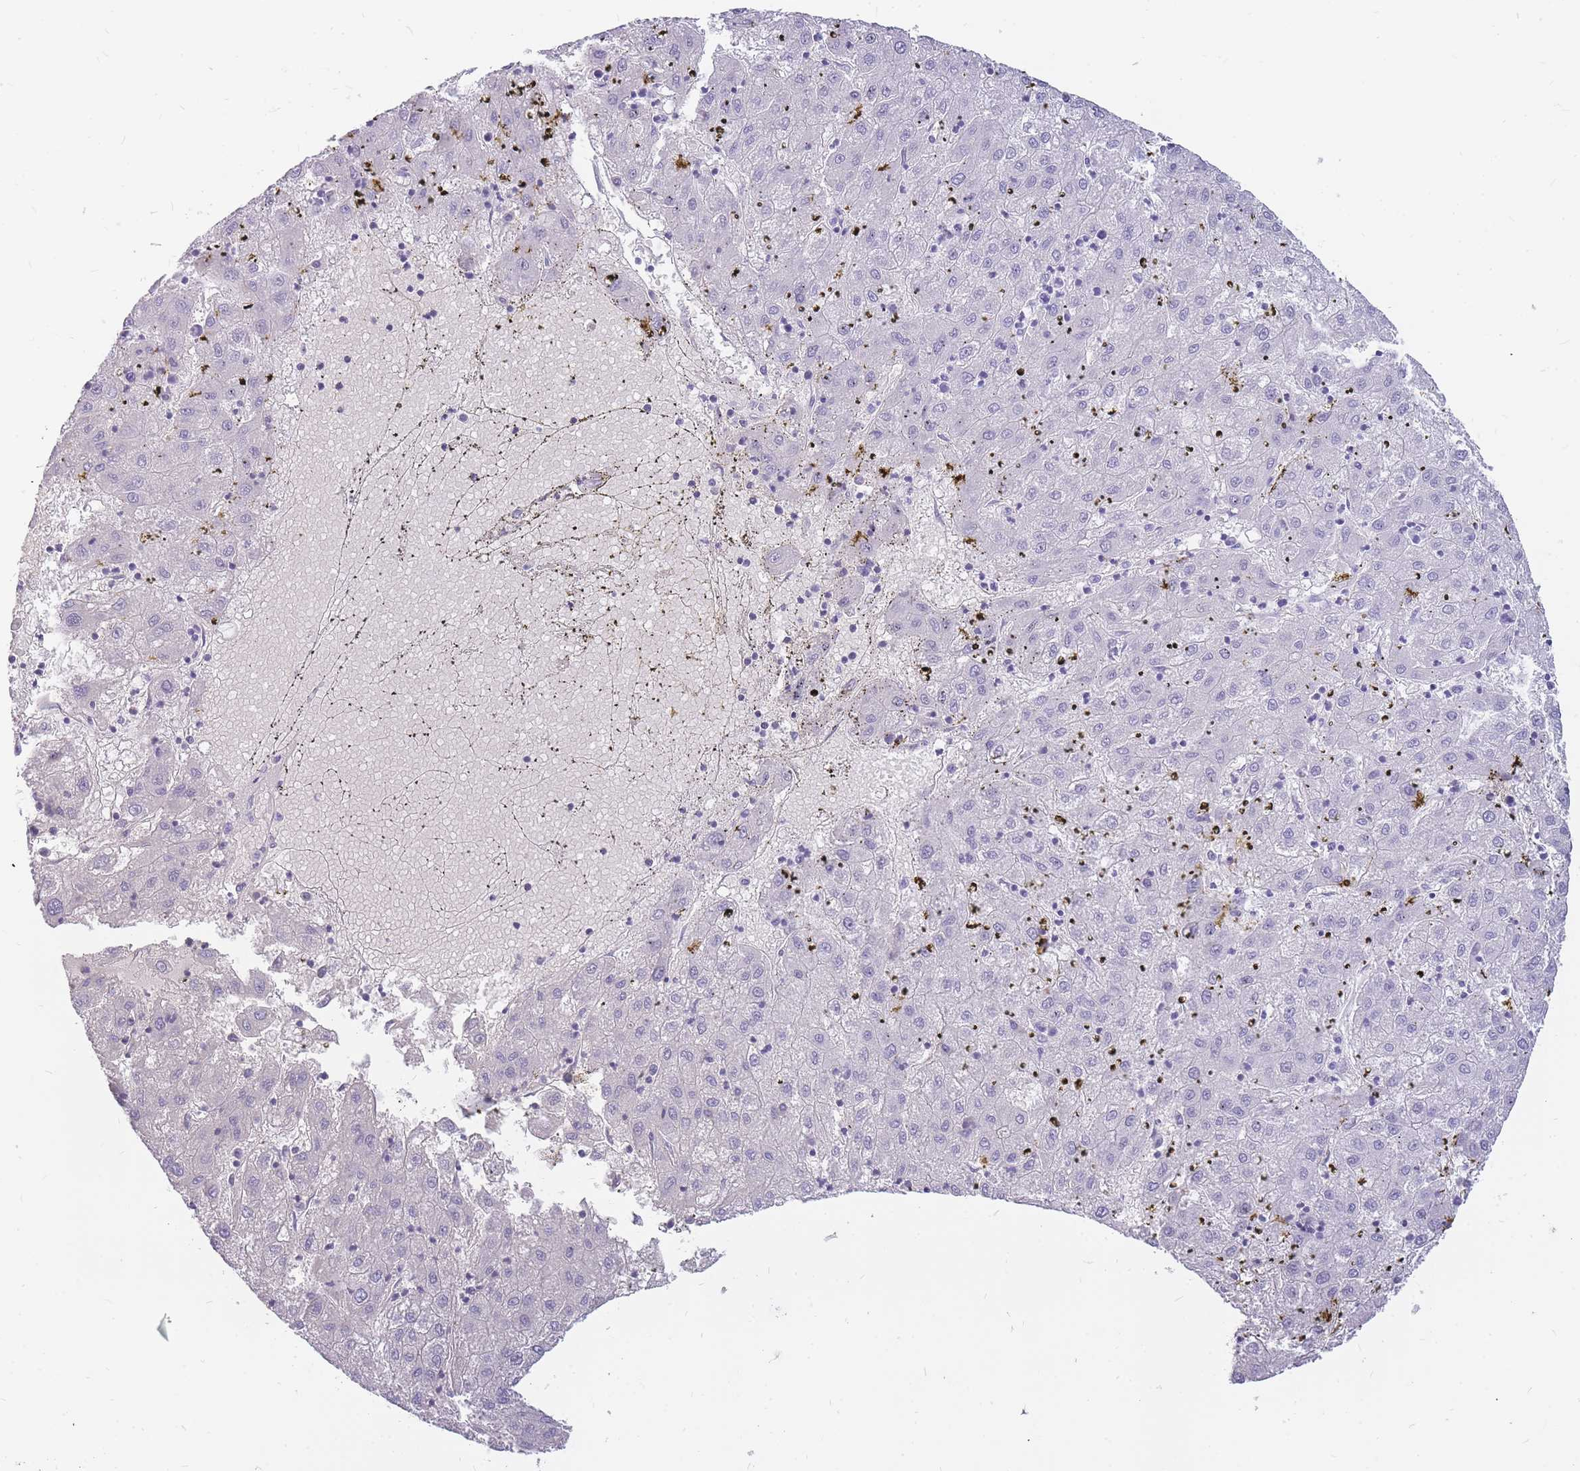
{"staining": {"intensity": "negative", "quantity": "none", "location": "none"}, "tissue": "liver cancer", "cell_type": "Tumor cells", "image_type": "cancer", "snomed": [{"axis": "morphology", "description": "Carcinoma, Hepatocellular, NOS"}, {"axis": "topography", "description": "Liver"}], "caption": "This is a image of immunohistochemistry staining of hepatocellular carcinoma (liver), which shows no expression in tumor cells.", "gene": "INS", "patient": {"sex": "male", "age": 72}}